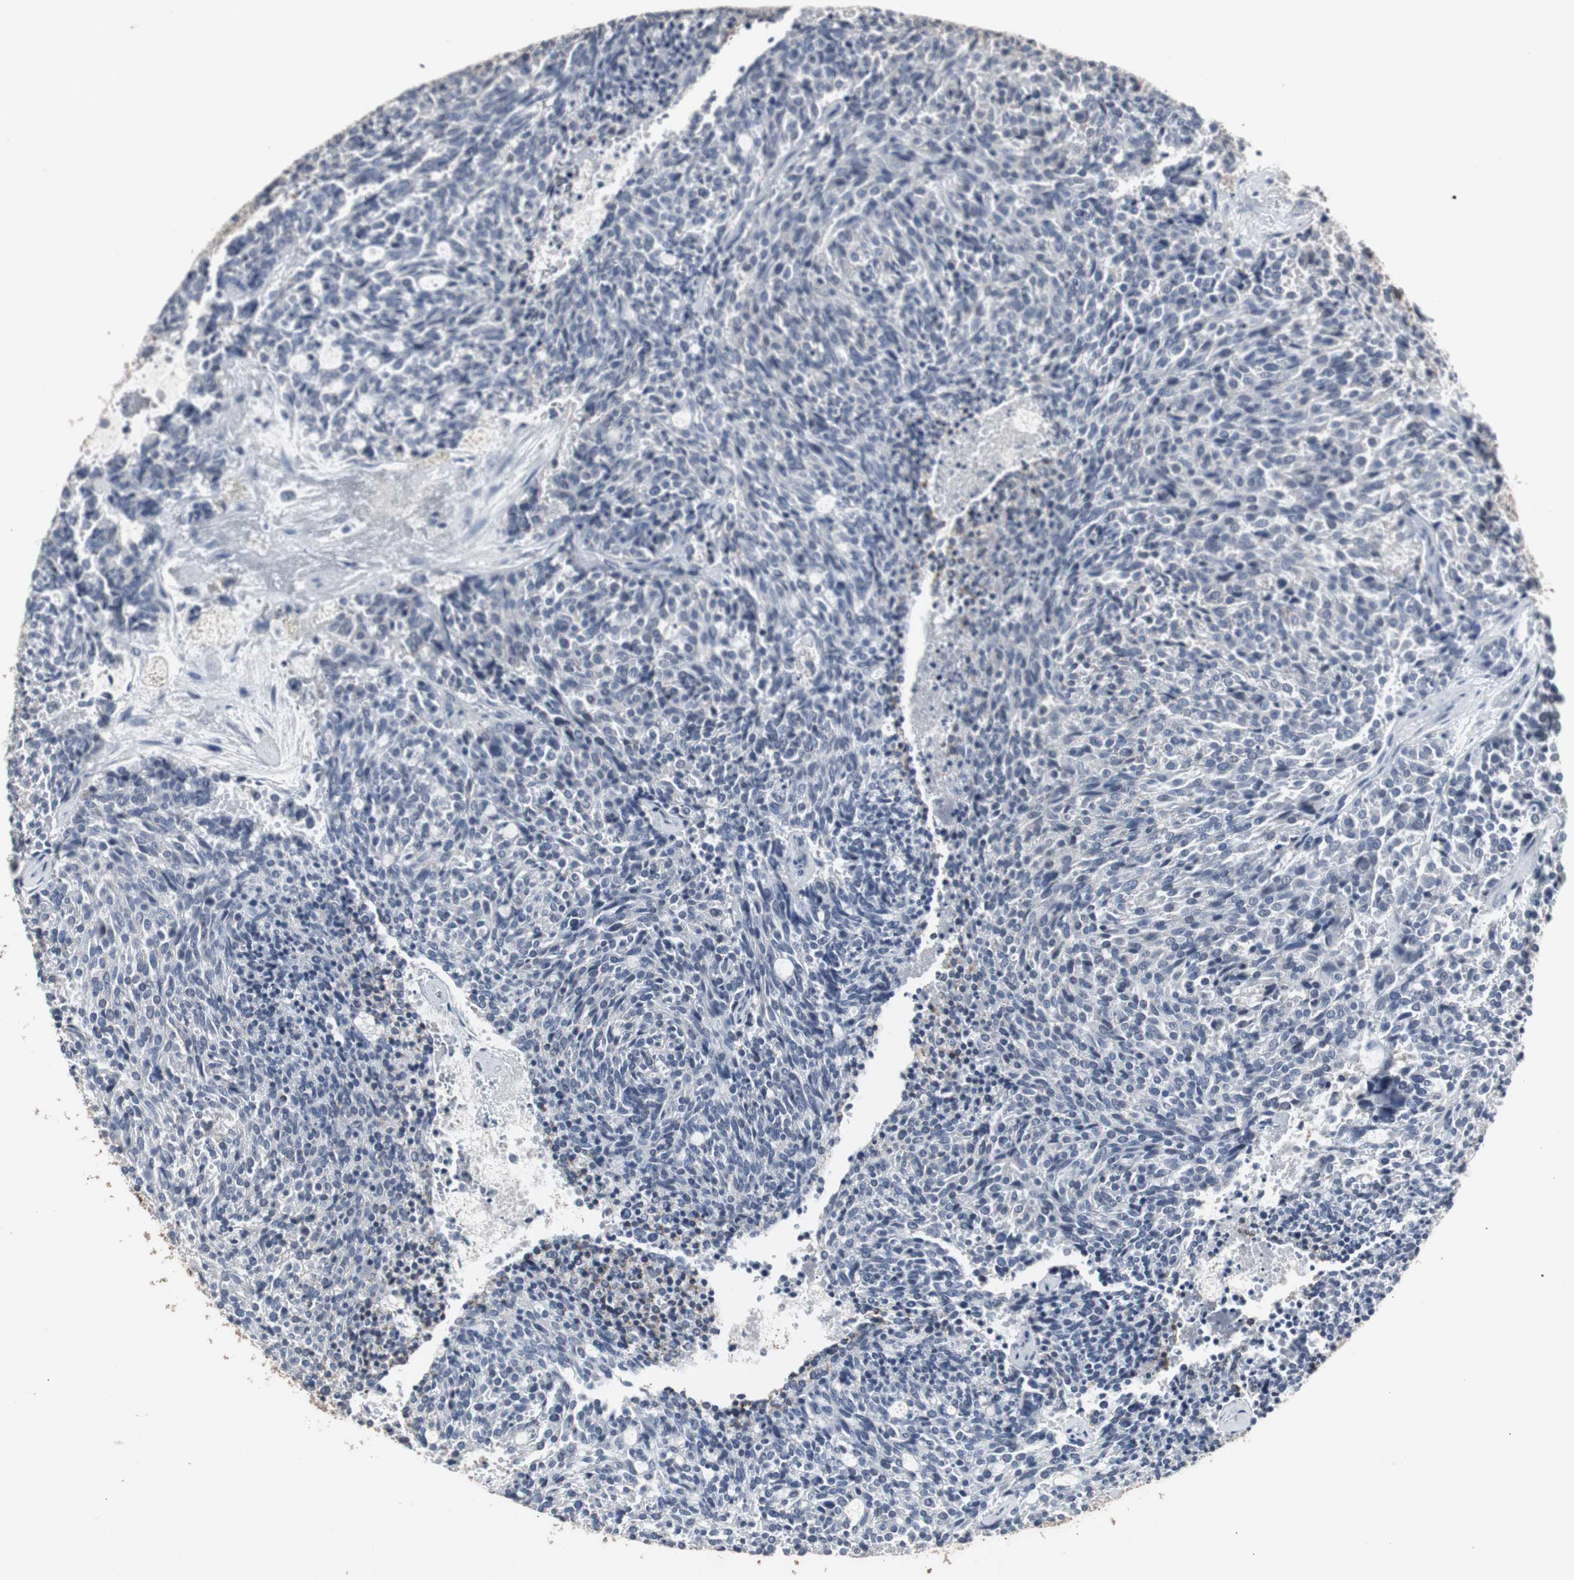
{"staining": {"intensity": "negative", "quantity": "none", "location": "none"}, "tissue": "carcinoid", "cell_type": "Tumor cells", "image_type": "cancer", "snomed": [{"axis": "morphology", "description": "Carcinoid, malignant, NOS"}, {"axis": "topography", "description": "Pancreas"}], "caption": "Immunohistochemistry of carcinoid (malignant) exhibits no staining in tumor cells. (DAB immunohistochemistry (IHC), high magnification).", "gene": "ACAA1", "patient": {"sex": "female", "age": 54}}